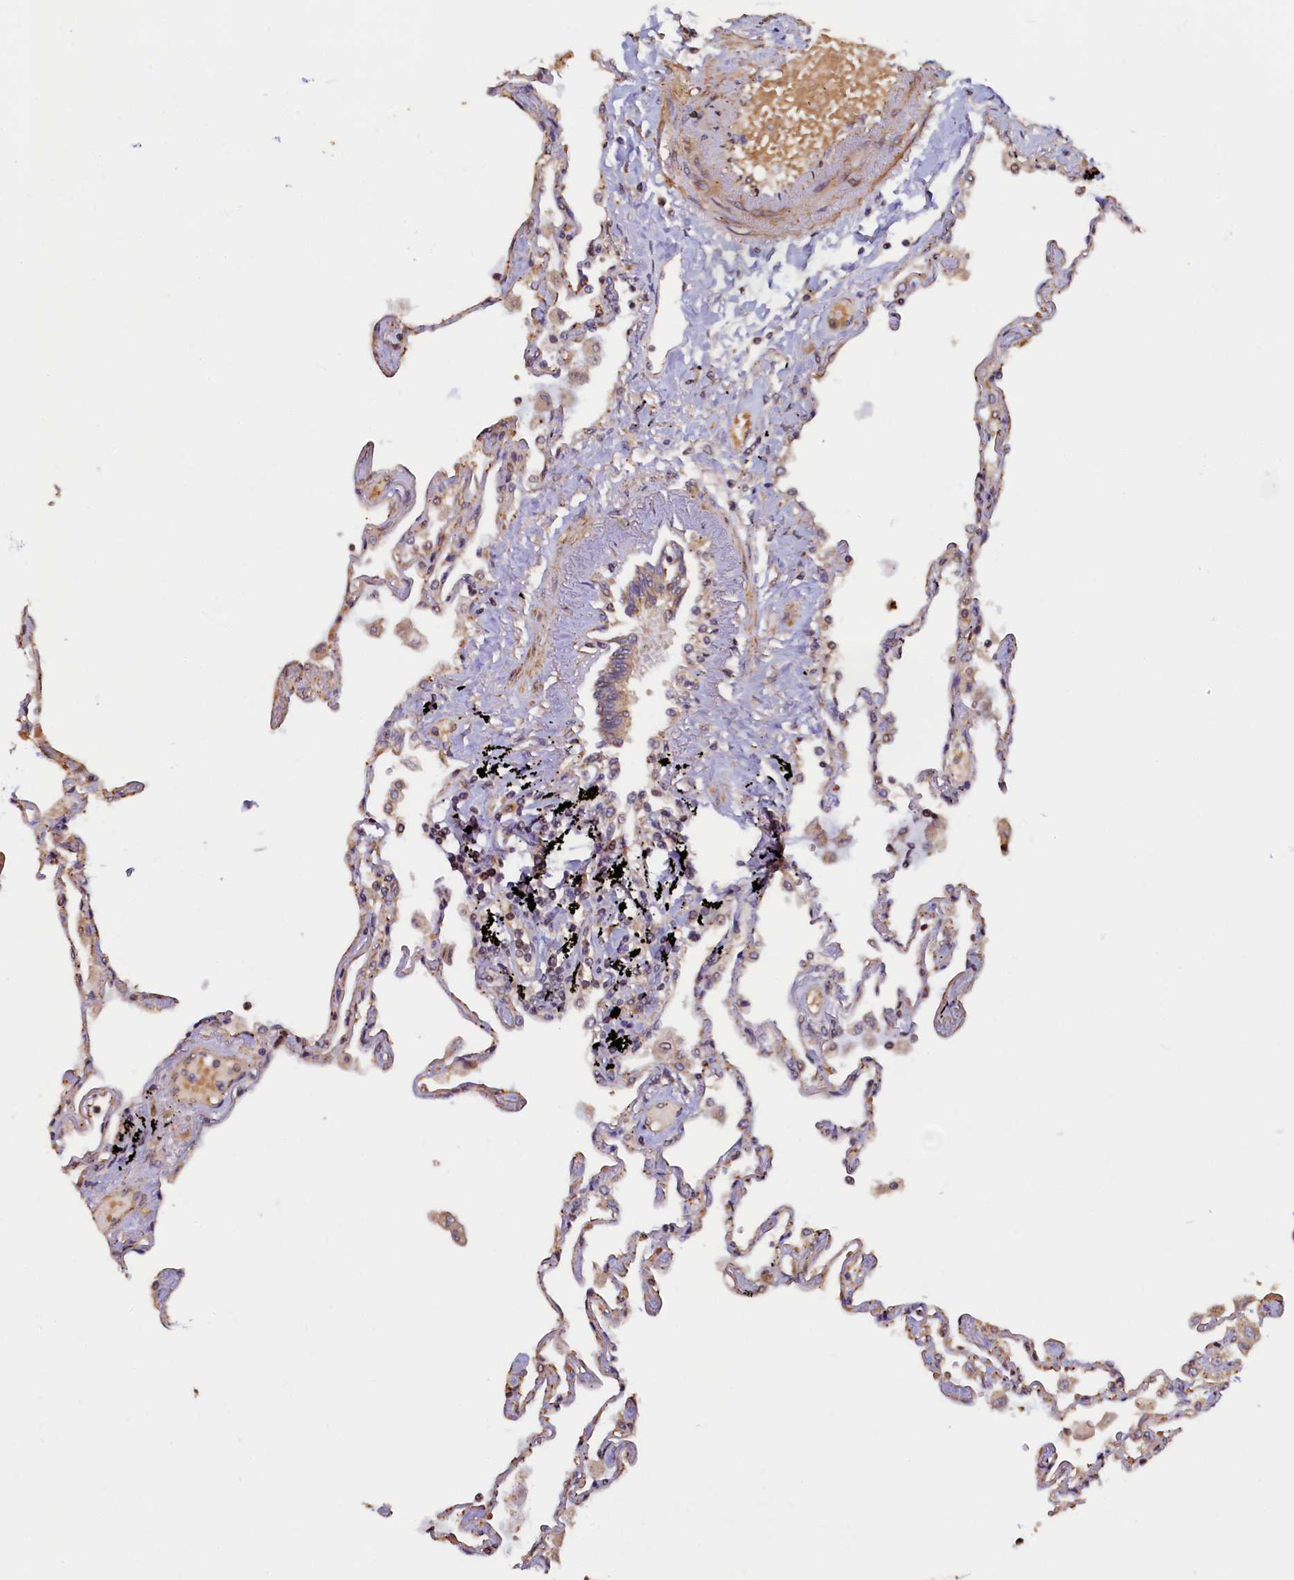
{"staining": {"intensity": "moderate", "quantity": "25%-75%", "location": "cytoplasmic/membranous"}, "tissue": "lung", "cell_type": "Alveolar cells", "image_type": "normal", "snomed": [{"axis": "morphology", "description": "Normal tissue, NOS"}, {"axis": "topography", "description": "Lung"}], "caption": "Lung stained with DAB immunohistochemistry (IHC) reveals medium levels of moderate cytoplasmic/membranous staining in about 25%-75% of alveolar cells. Immunohistochemistry stains the protein in brown and the nuclei are stained blue.", "gene": "TMEM181", "patient": {"sex": "female", "age": 67}}